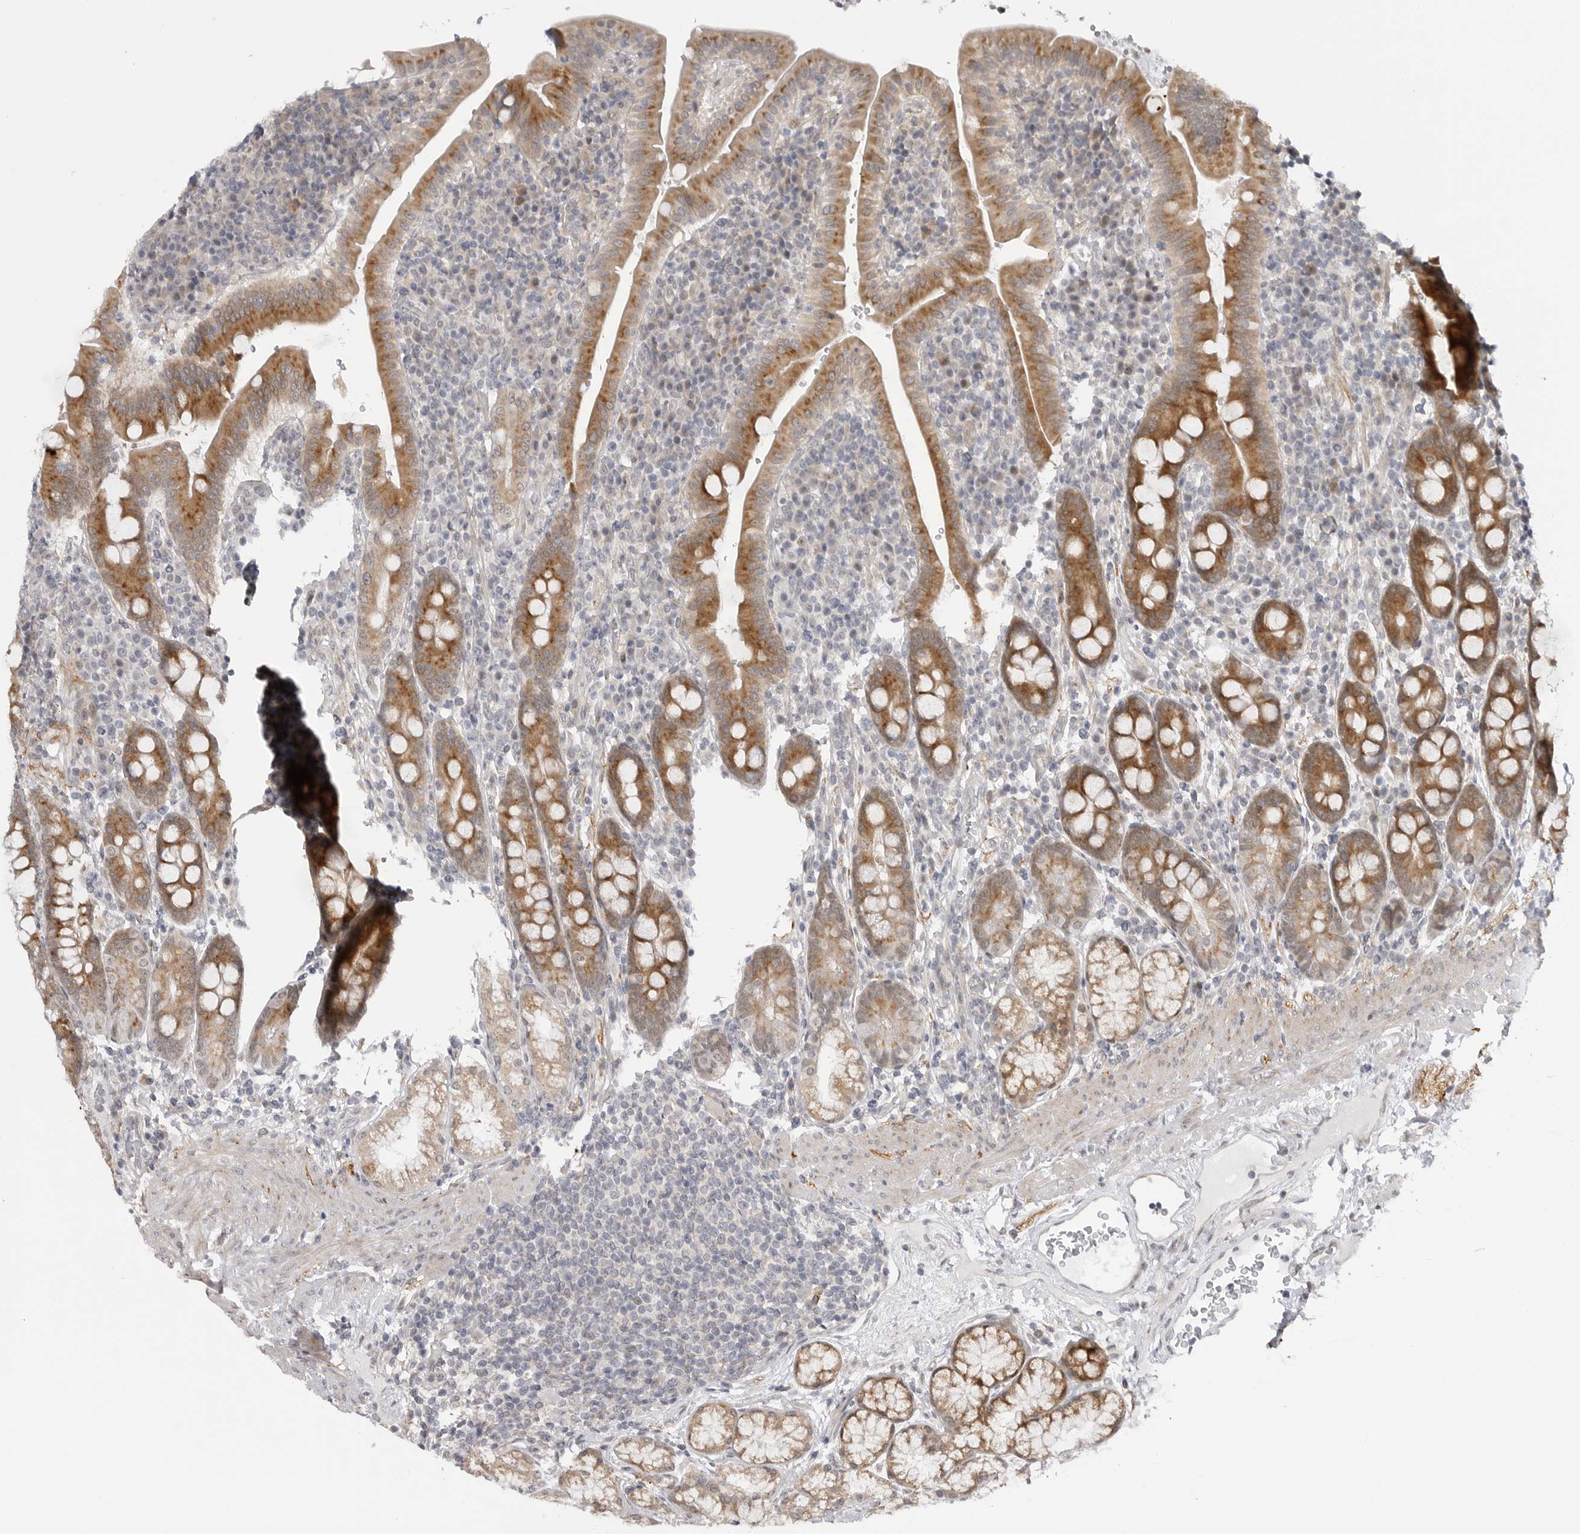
{"staining": {"intensity": "moderate", "quantity": ">75%", "location": "cytoplasmic/membranous"}, "tissue": "duodenum", "cell_type": "Glandular cells", "image_type": "normal", "snomed": [{"axis": "morphology", "description": "Normal tissue, NOS"}, {"axis": "morphology", "description": "Adenocarcinoma, NOS"}, {"axis": "topography", "description": "Pancreas"}, {"axis": "topography", "description": "Duodenum"}], "caption": "Unremarkable duodenum displays moderate cytoplasmic/membranous positivity in about >75% of glandular cells, visualized by immunohistochemistry.", "gene": "GGT6", "patient": {"sex": "male", "age": 50}}